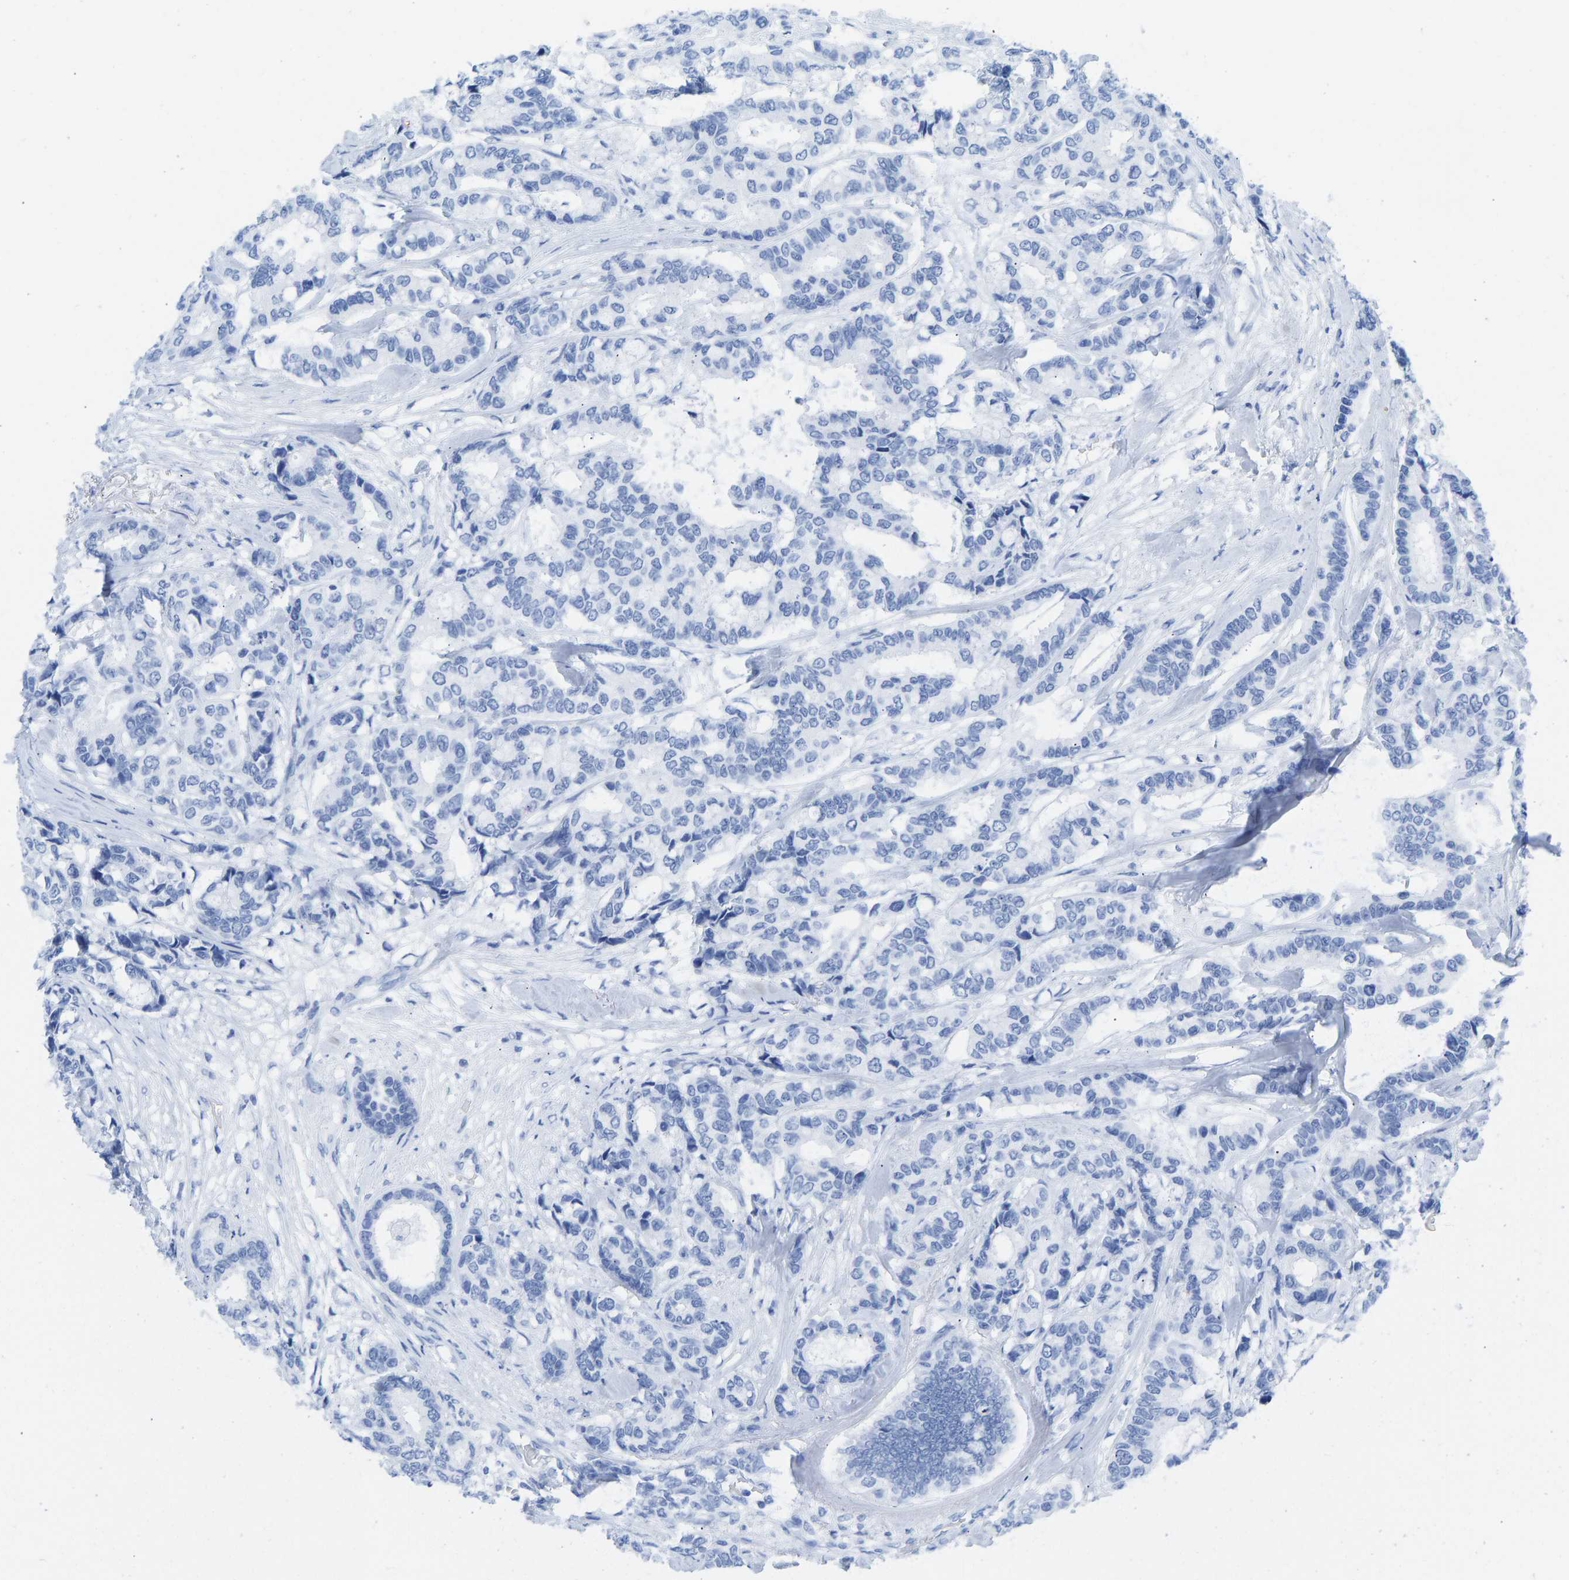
{"staining": {"intensity": "negative", "quantity": "none", "location": "none"}, "tissue": "breast cancer", "cell_type": "Tumor cells", "image_type": "cancer", "snomed": [{"axis": "morphology", "description": "Duct carcinoma"}, {"axis": "topography", "description": "Breast"}], "caption": "Immunohistochemistry (IHC) photomicrograph of human intraductal carcinoma (breast) stained for a protein (brown), which exhibits no expression in tumor cells.", "gene": "ELMO2", "patient": {"sex": "female", "age": 87}}